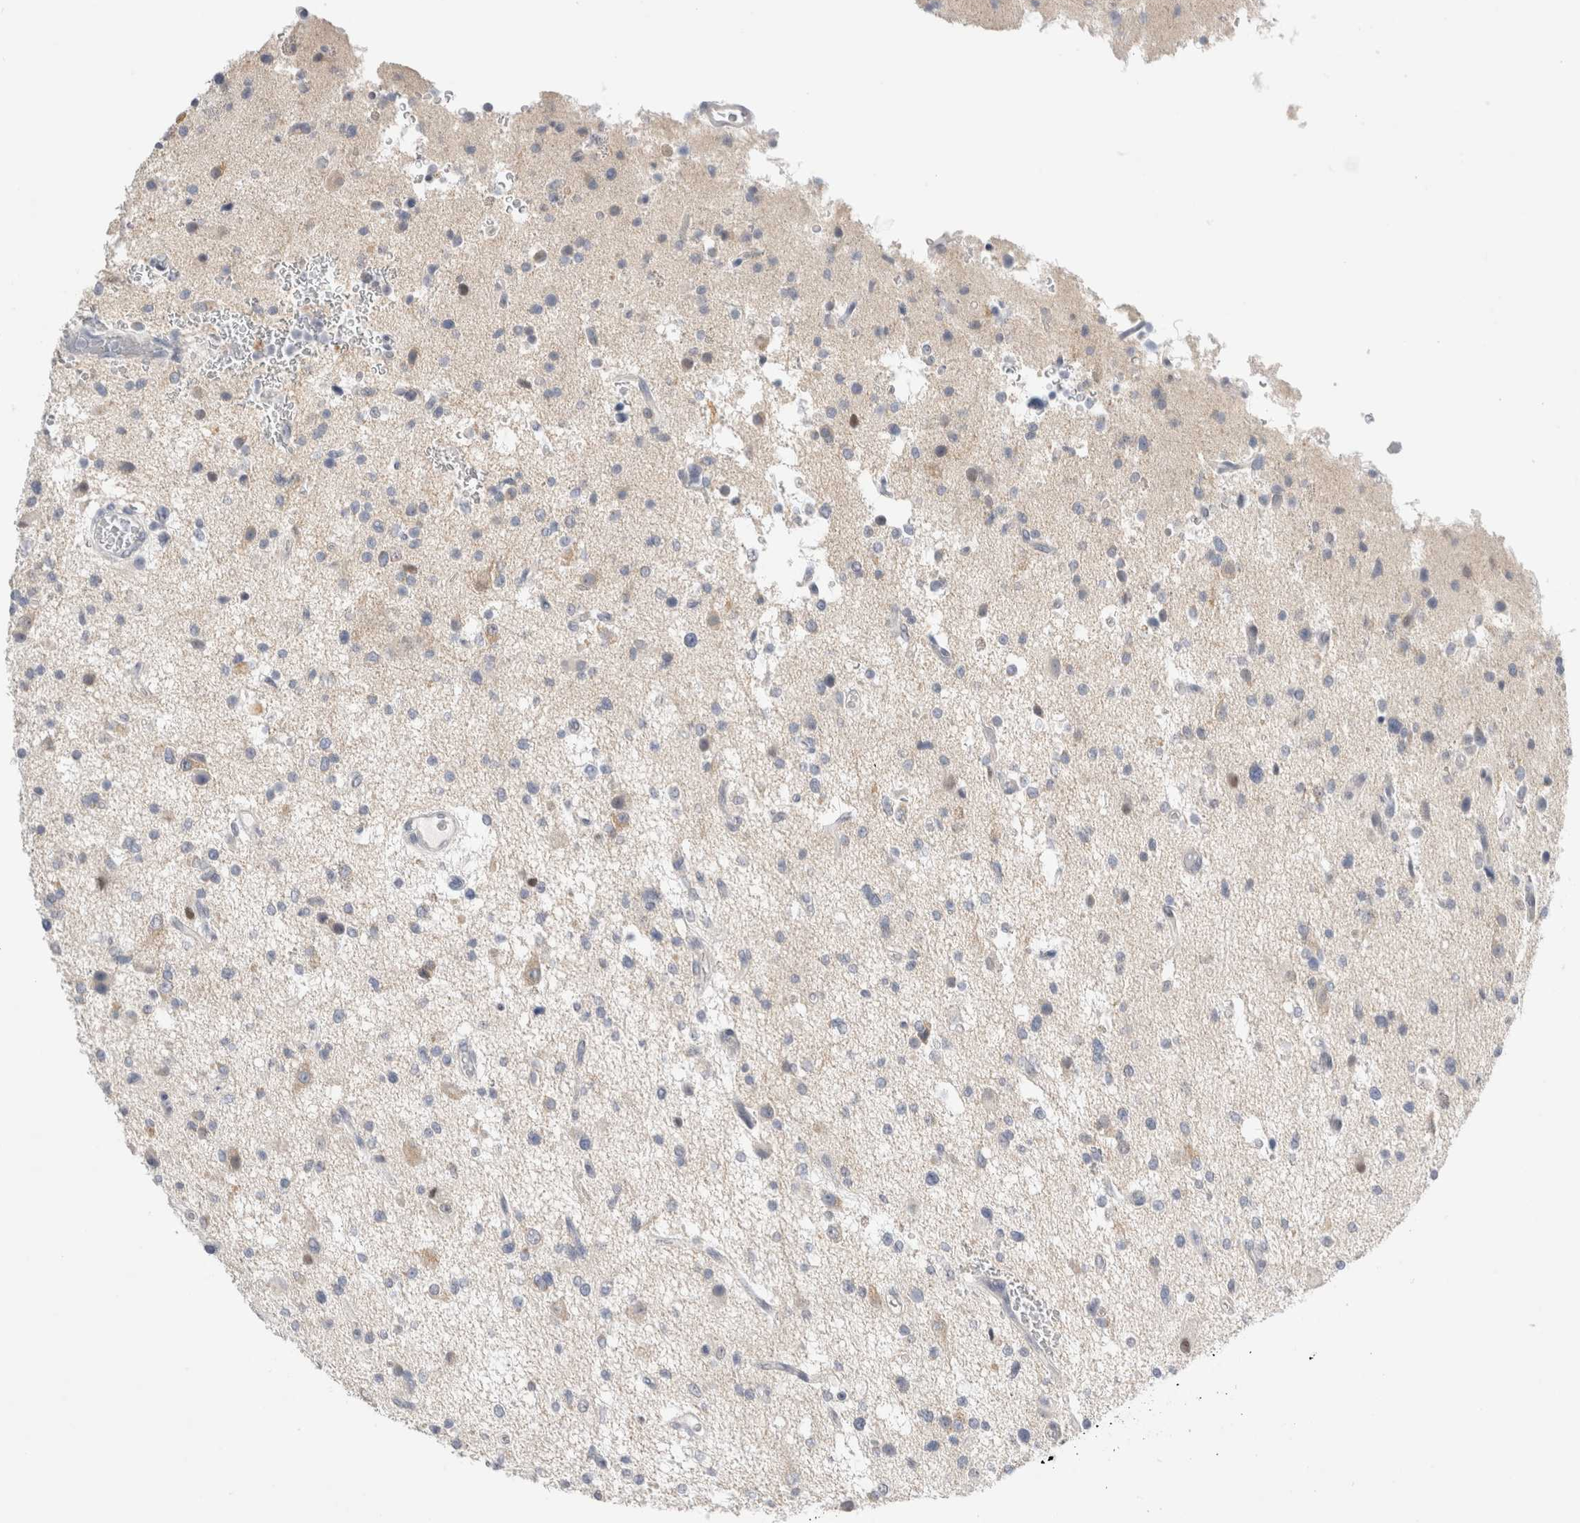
{"staining": {"intensity": "weak", "quantity": "<25%", "location": "cytoplasmic/membranous"}, "tissue": "glioma", "cell_type": "Tumor cells", "image_type": "cancer", "snomed": [{"axis": "morphology", "description": "Glioma, malignant, High grade"}, {"axis": "topography", "description": "Brain"}], "caption": "This histopathology image is of malignant glioma (high-grade) stained with IHC to label a protein in brown with the nuclei are counter-stained blue. There is no expression in tumor cells. (Immunohistochemistry, brightfield microscopy, high magnification).", "gene": "SLC22A12", "patient": {"sex": "male", "age": 33}}